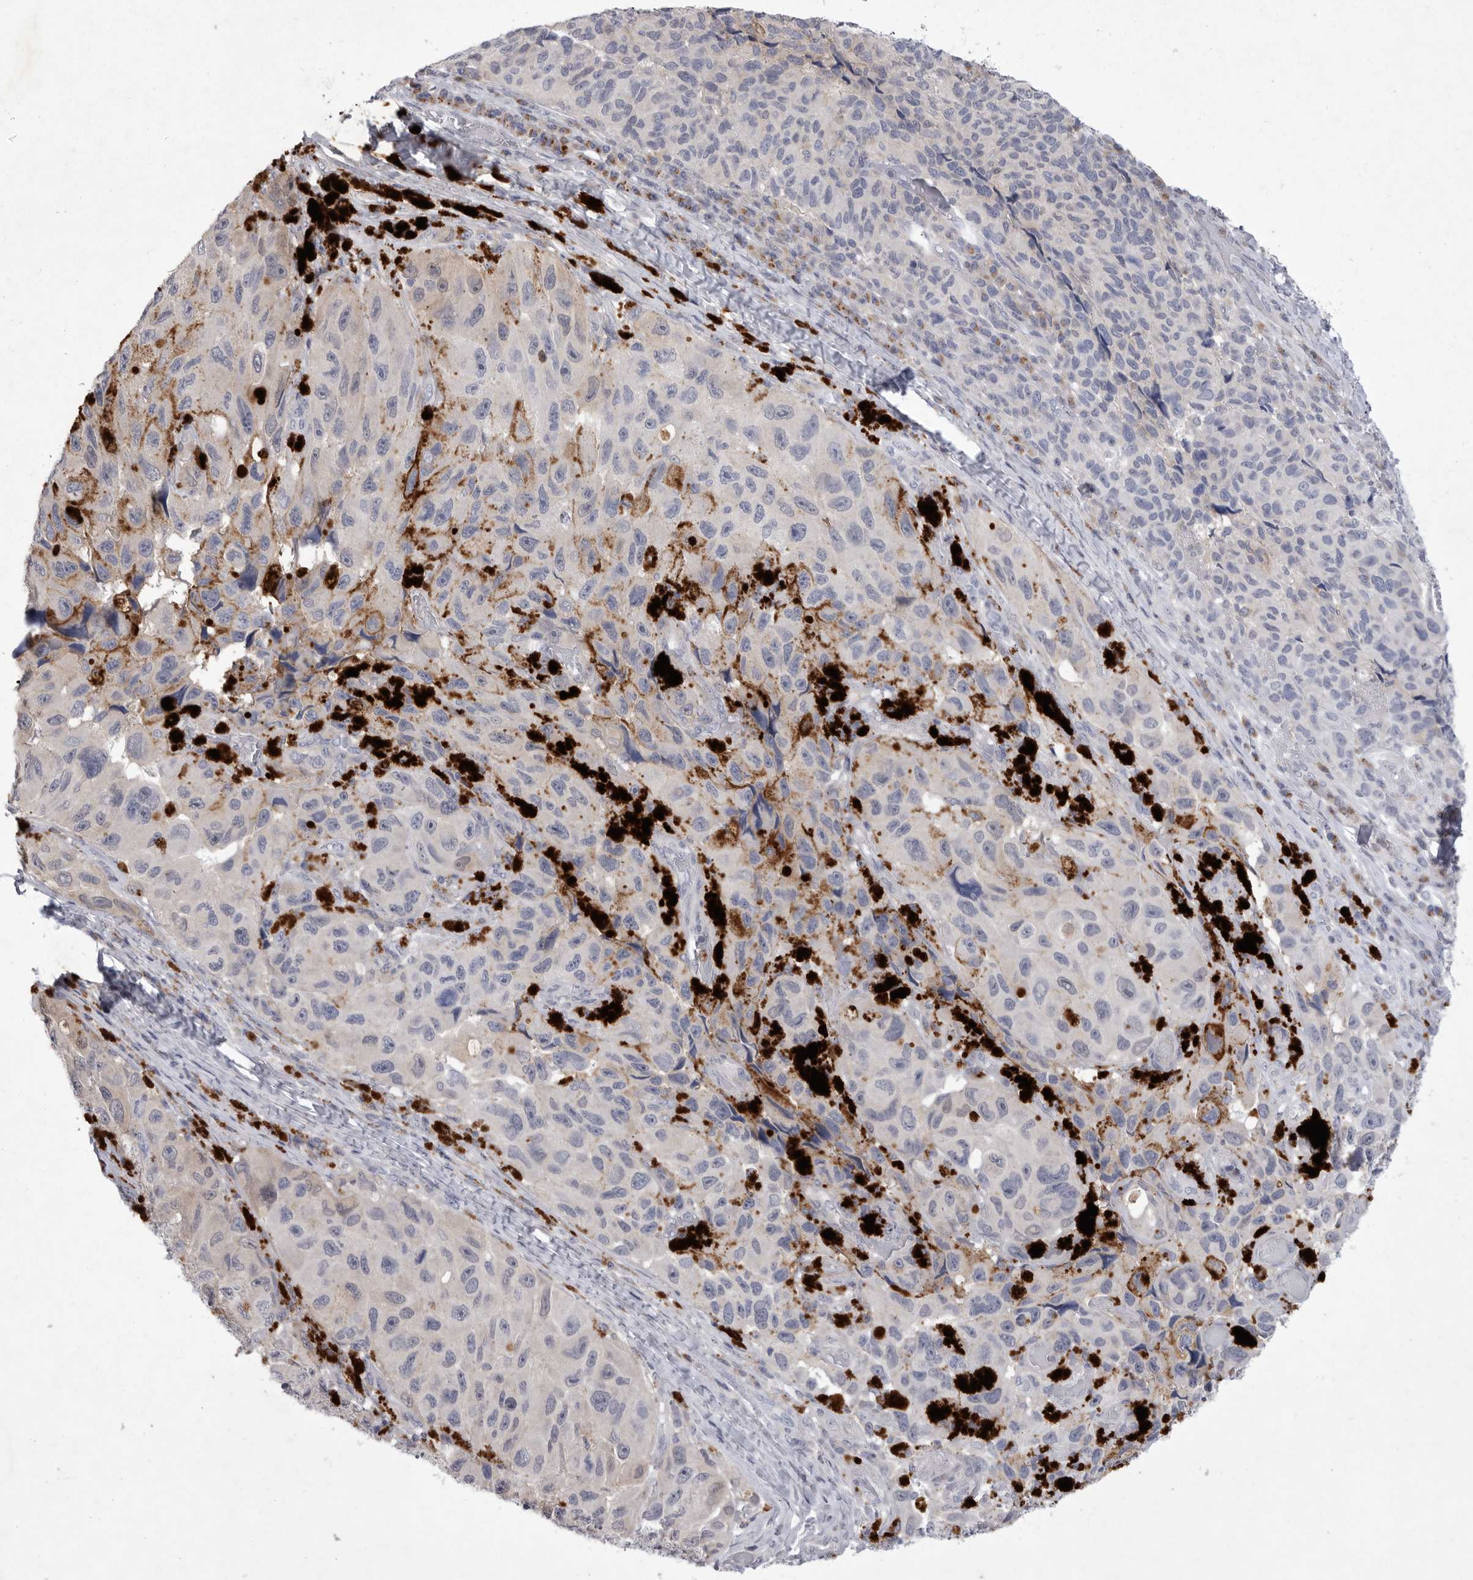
{"staining": {"intensity": "negative", "quantity": "none", "location": "none"}, "tissue": "melanoma", "cell_type": "Tumor cells", "image_type": "cancer", "snomed": [{"axis": "morphology", "description": "Malignant melanoma, NOS"}, {"axis": "topography", "description": "Skin"}], "caption": "A histopathology image of human melanoma is negative for staining in tumor cells. (Immunohistochemistry, brightfield microscopy, high magnification).", "gene": "SIGLEC10", "patient": {"sex": "female", "age": 73}}